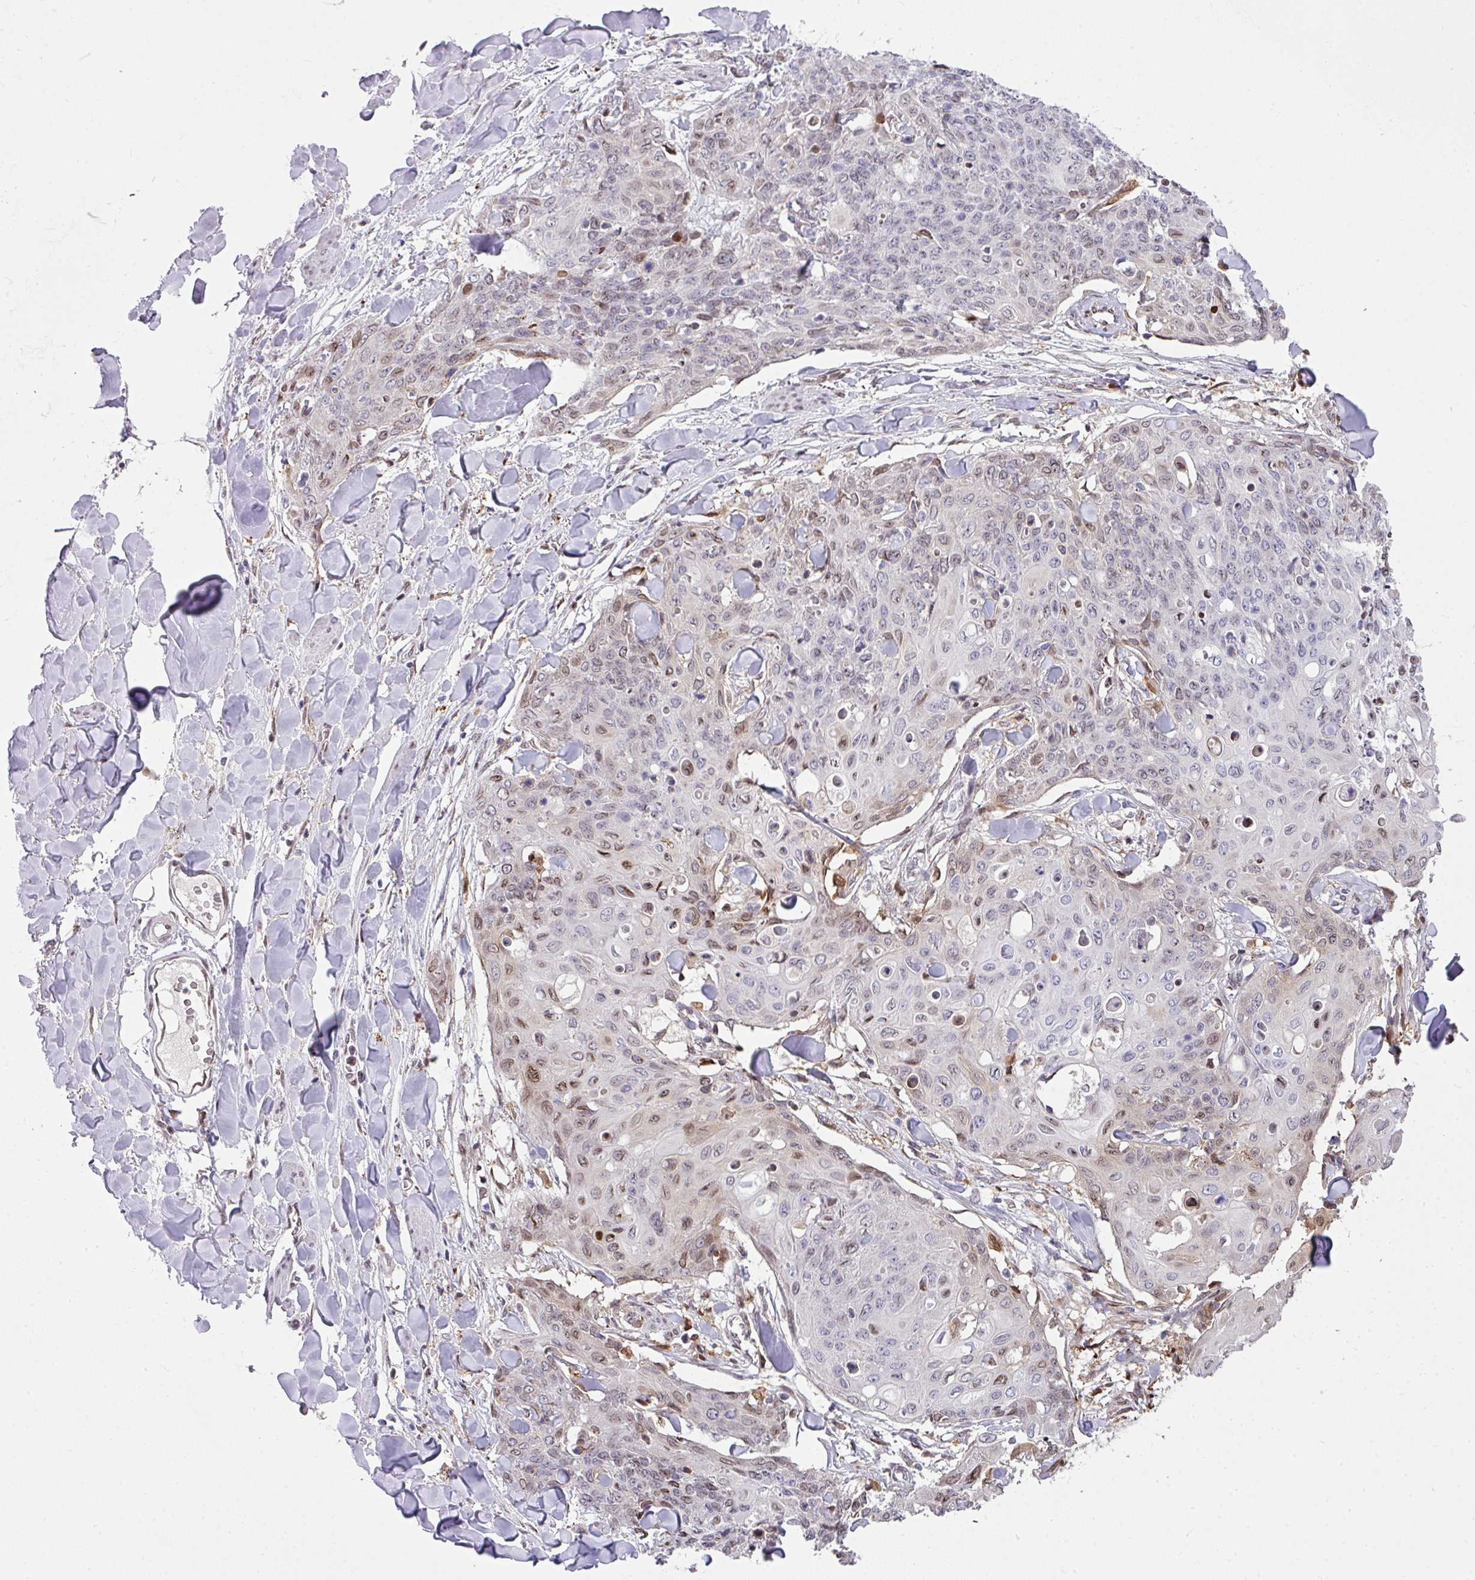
{"staining": {"intensity": "weak", "quantity": "<25%", "location": "nuclear"}, "tissue": "skin cancer", "cell_type": "Tumor cells", "image_type": "cancer", "snomed": [{"axis": "morphology", "description": "Squamous cell carcinoma, NOS"}, {"axis": "topography", "description": "Skin"}, {"axis": "topography", "description": "Vulva"}], "caption": "Human skin squamous cell carcinoma stained for a protein using immunohistochemistry (IHC) displays no staining in tumor cells.", "gene": "PLK1", "patient": {"sex": "female", "age": 85}}